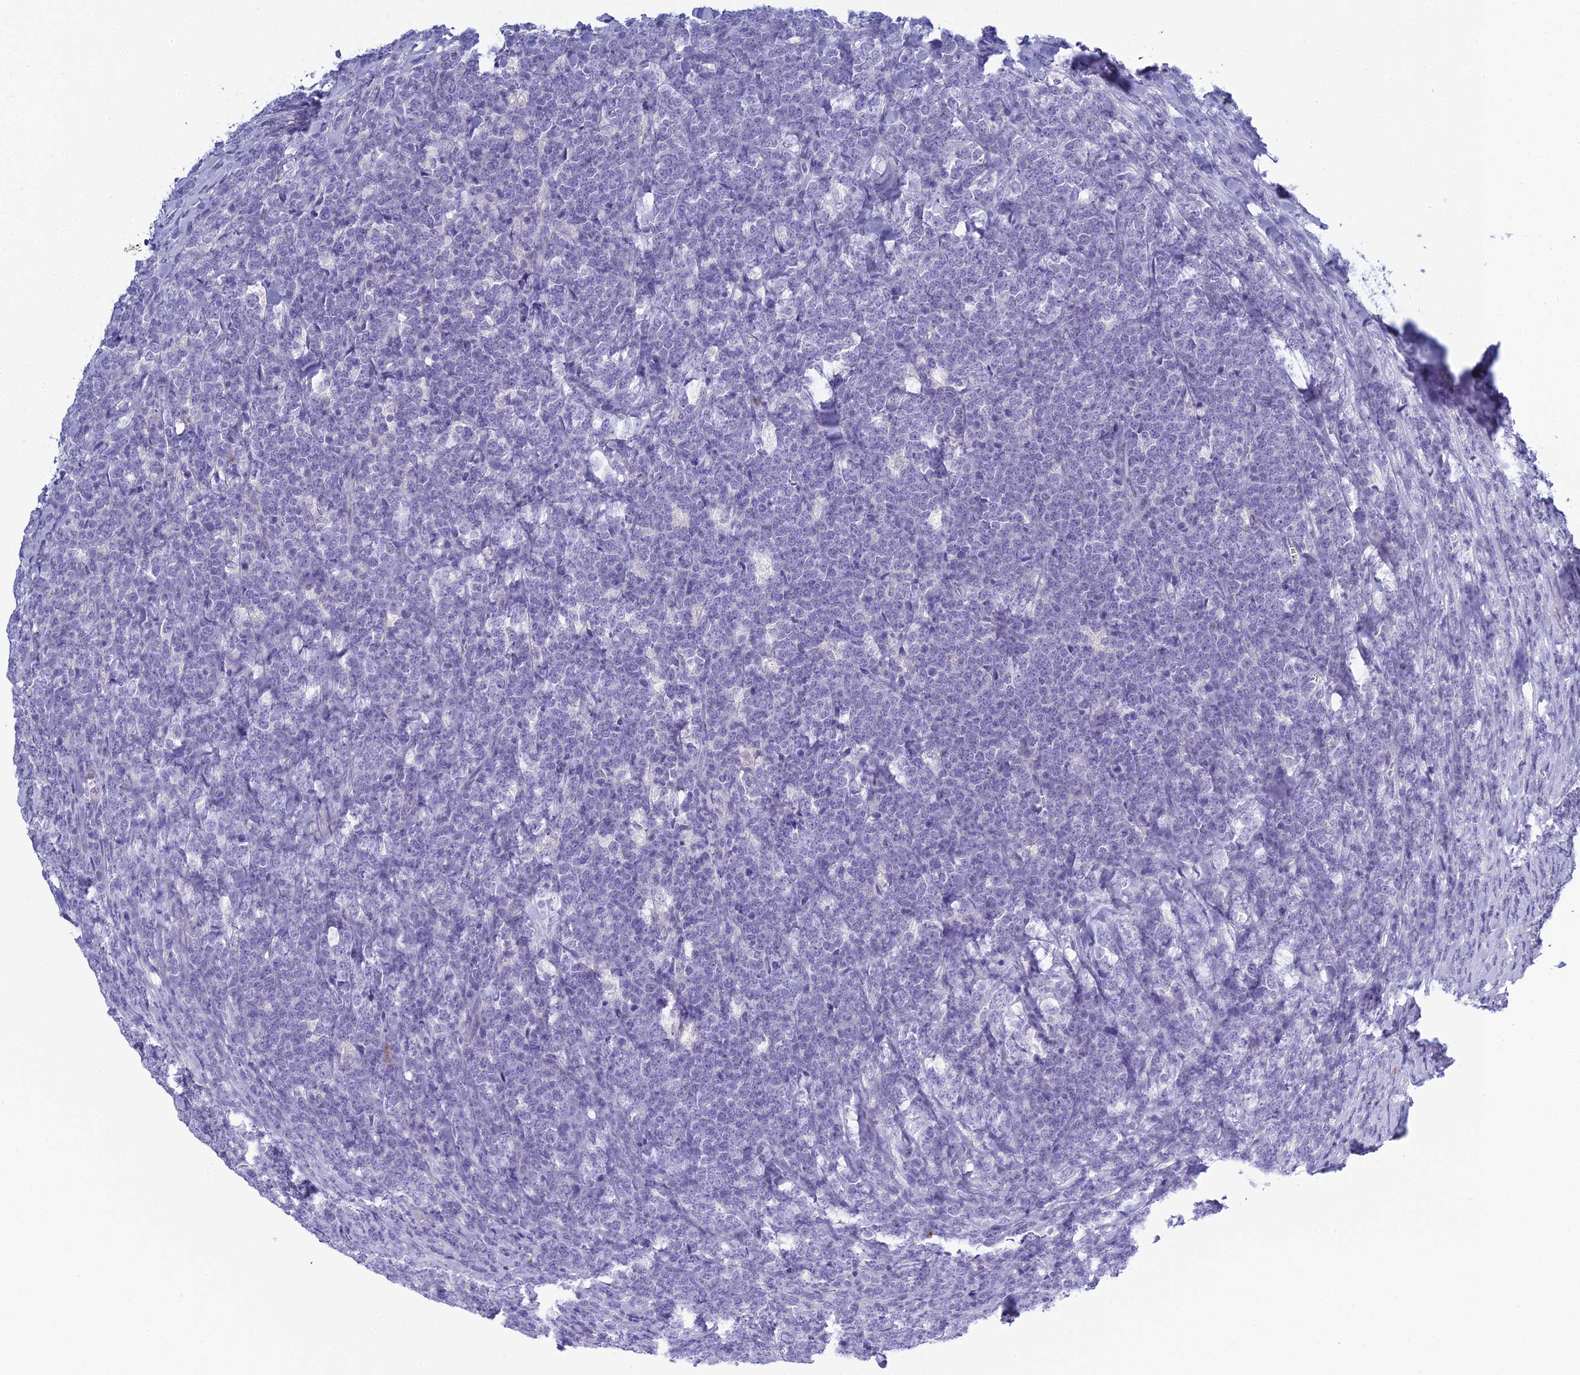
{"staining": {"intensity": "negative", "quantity": "none", "location": "none"}, "tissue": "lymphoma", "cell_type": "Tumor cells", "image_type": "cancer", "snomed": [{"axis": "morphology", "description": "Malignant lymphoma, non-Hodgkin's type, High grade"}, {"axis": "topography", "description": "Small intestine"}], "caption": "High-grade malignant lymphoma, non-Hodgkin's type was stained to show a protein in brown. There is no significant expression in tumor cells.", "gene": "MUC13", "patient": {"sex": "male", "age": 8}}